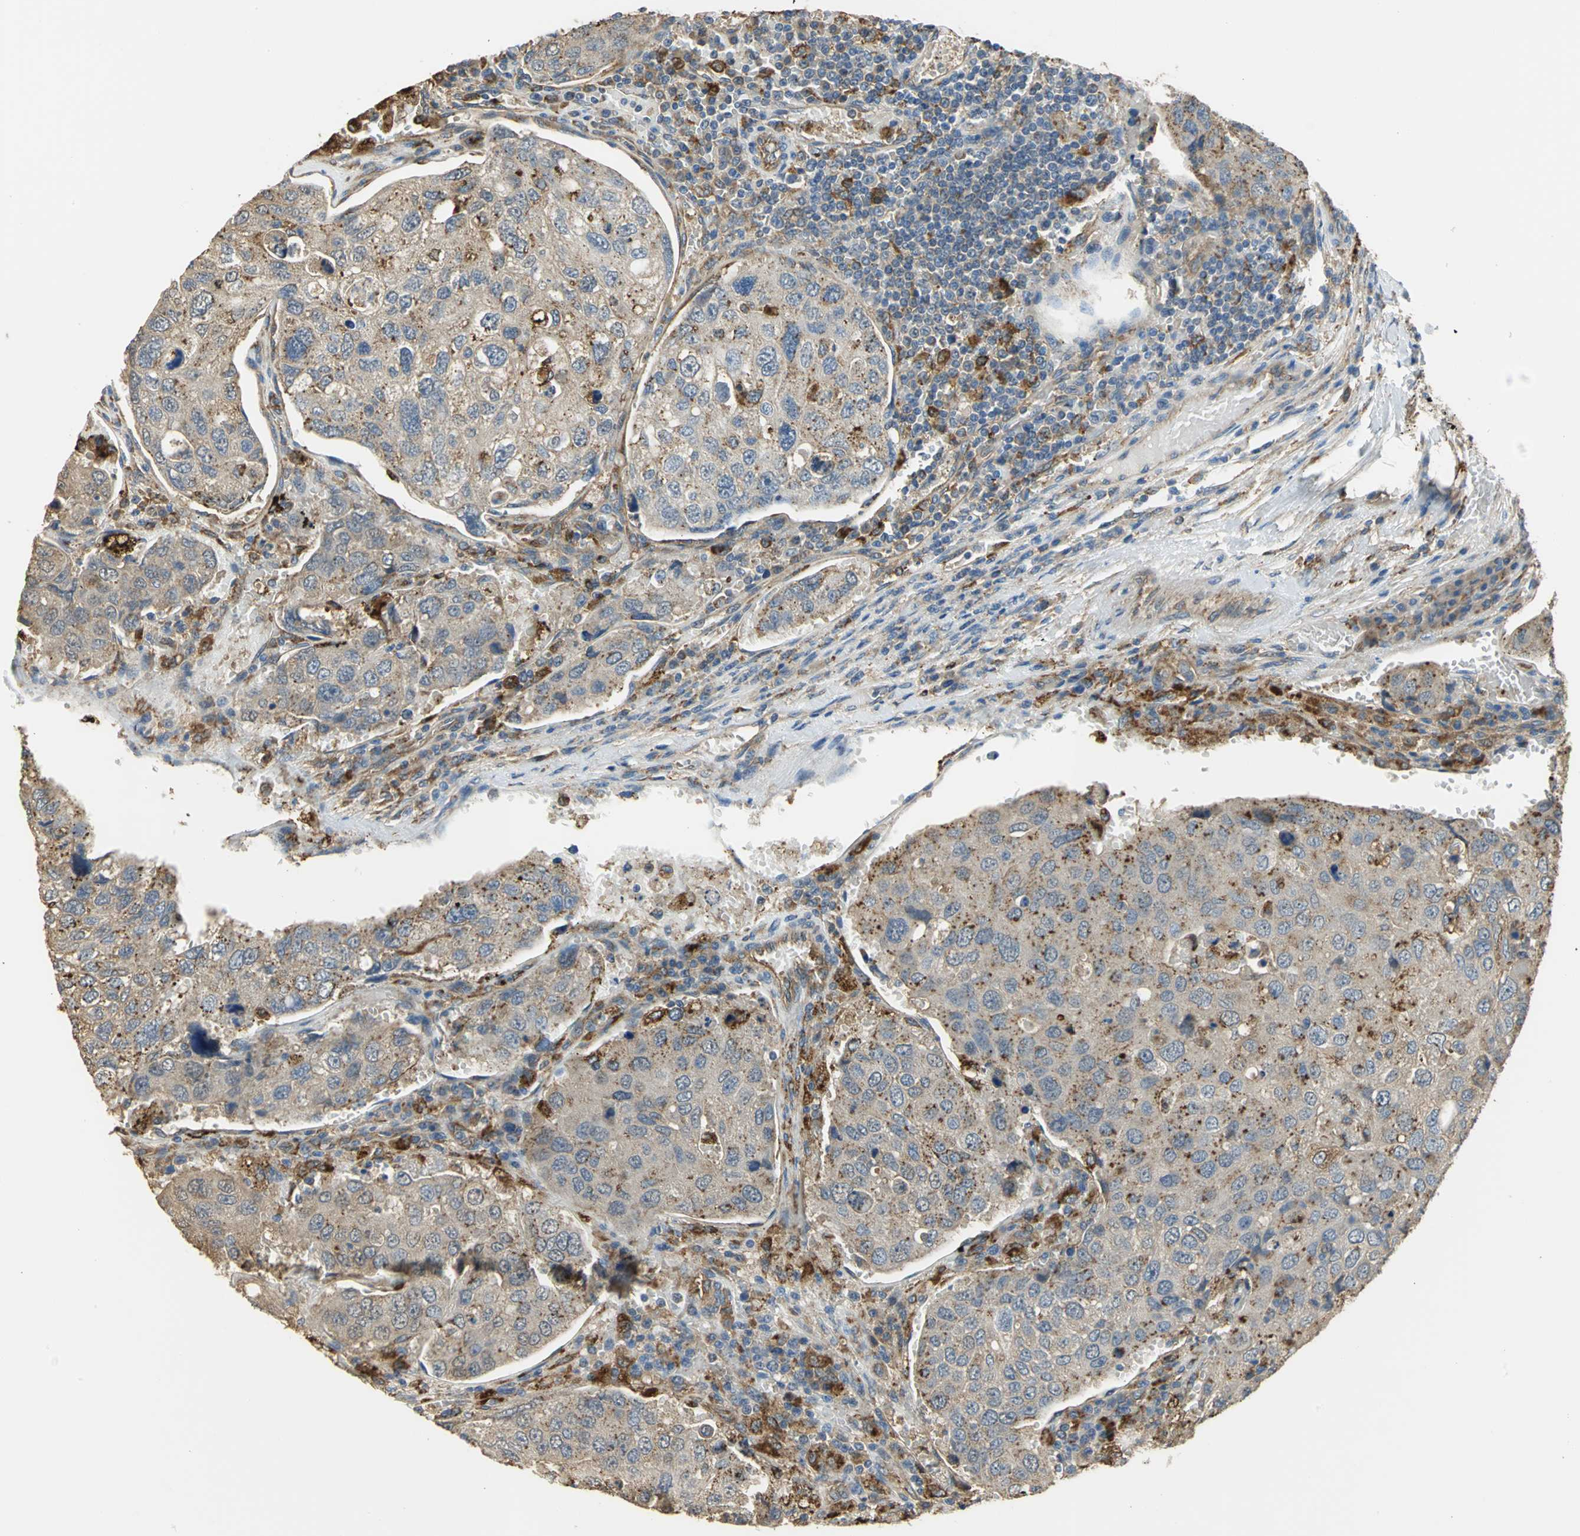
{"staining": {"intensity": "moderate", "quantity": ">75%", "location": "cytoplasmic/membranous"}, "tissue": "urothelial cancer", "cell_type": "Tumor cells", "image_type": "cancer", "snomed": [{"axis": "morphology", "description": "Urothelial carcinoma, High grade"}, {"axis": "topography", "description": "Lymph node"}, {"axis": "topography", "description": "Urinary bladder"}], "caption": "A medium amount of moderate cytoplasmic/membranous positivity is identified in about >75% of tumor cells in urothelial carcinoma (high-grade) tissue.", "gene": "DIAPH2", "patient": {"sex": "male", "age": 51}}